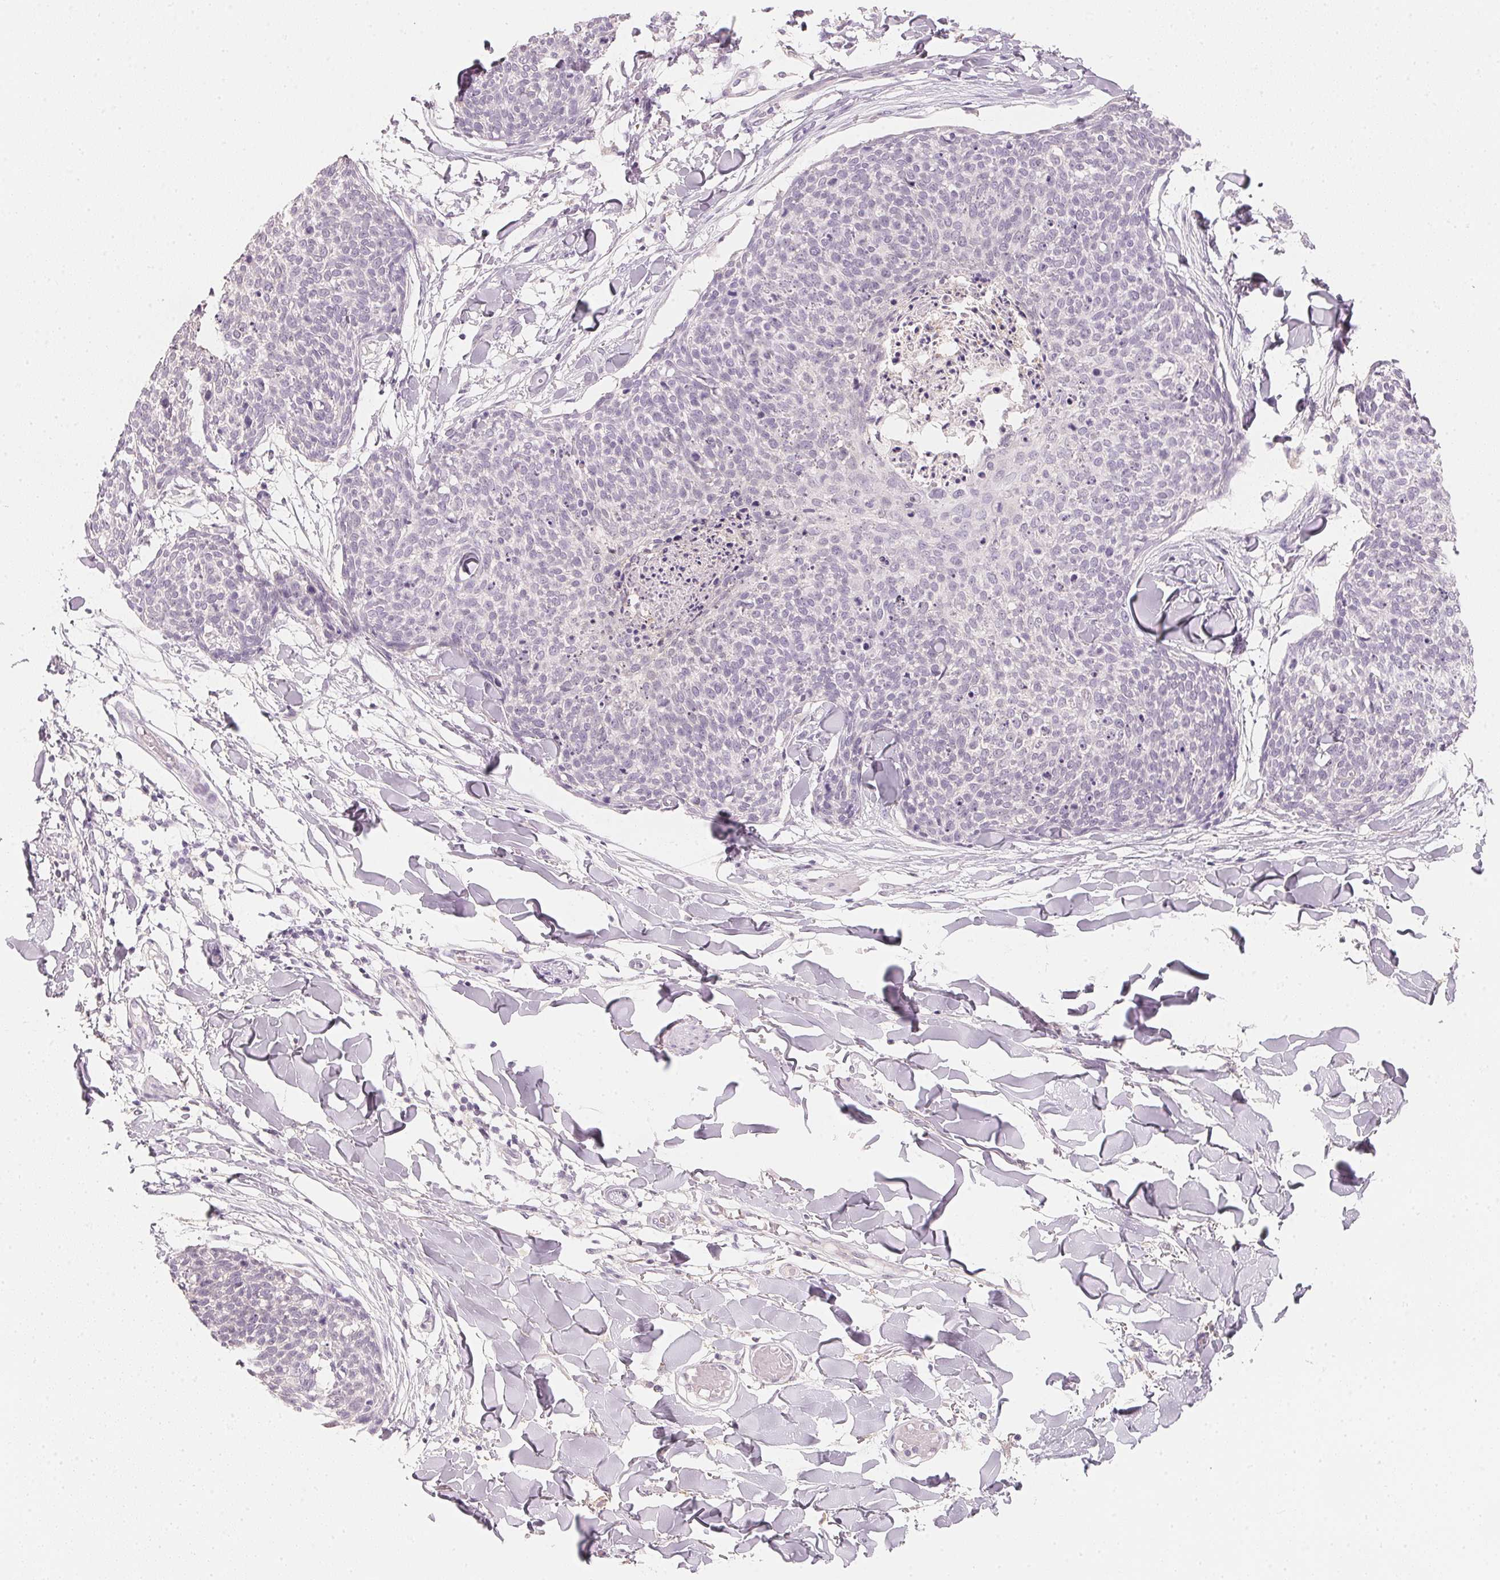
{"staining": {"intensity": "negative", "quantity": "none", "location": "none"}, "tissue": "skin cancer", "cell_type": "Tumor cells", "image_type": "cancer", "snomed": [{"axis": "morphology", "description": "Squamous cell carcinoma, NOS"}, {"axis": "topography", "description": "Skin"}, {"axis": "topography", "description": "Vulva"}], "caption": "IHC of skin cancer (squamous cell carcinoma) displays no staining in tumor cells.", "gene": "CFAP276", "patient": {"sex": "female", "age": 75}}